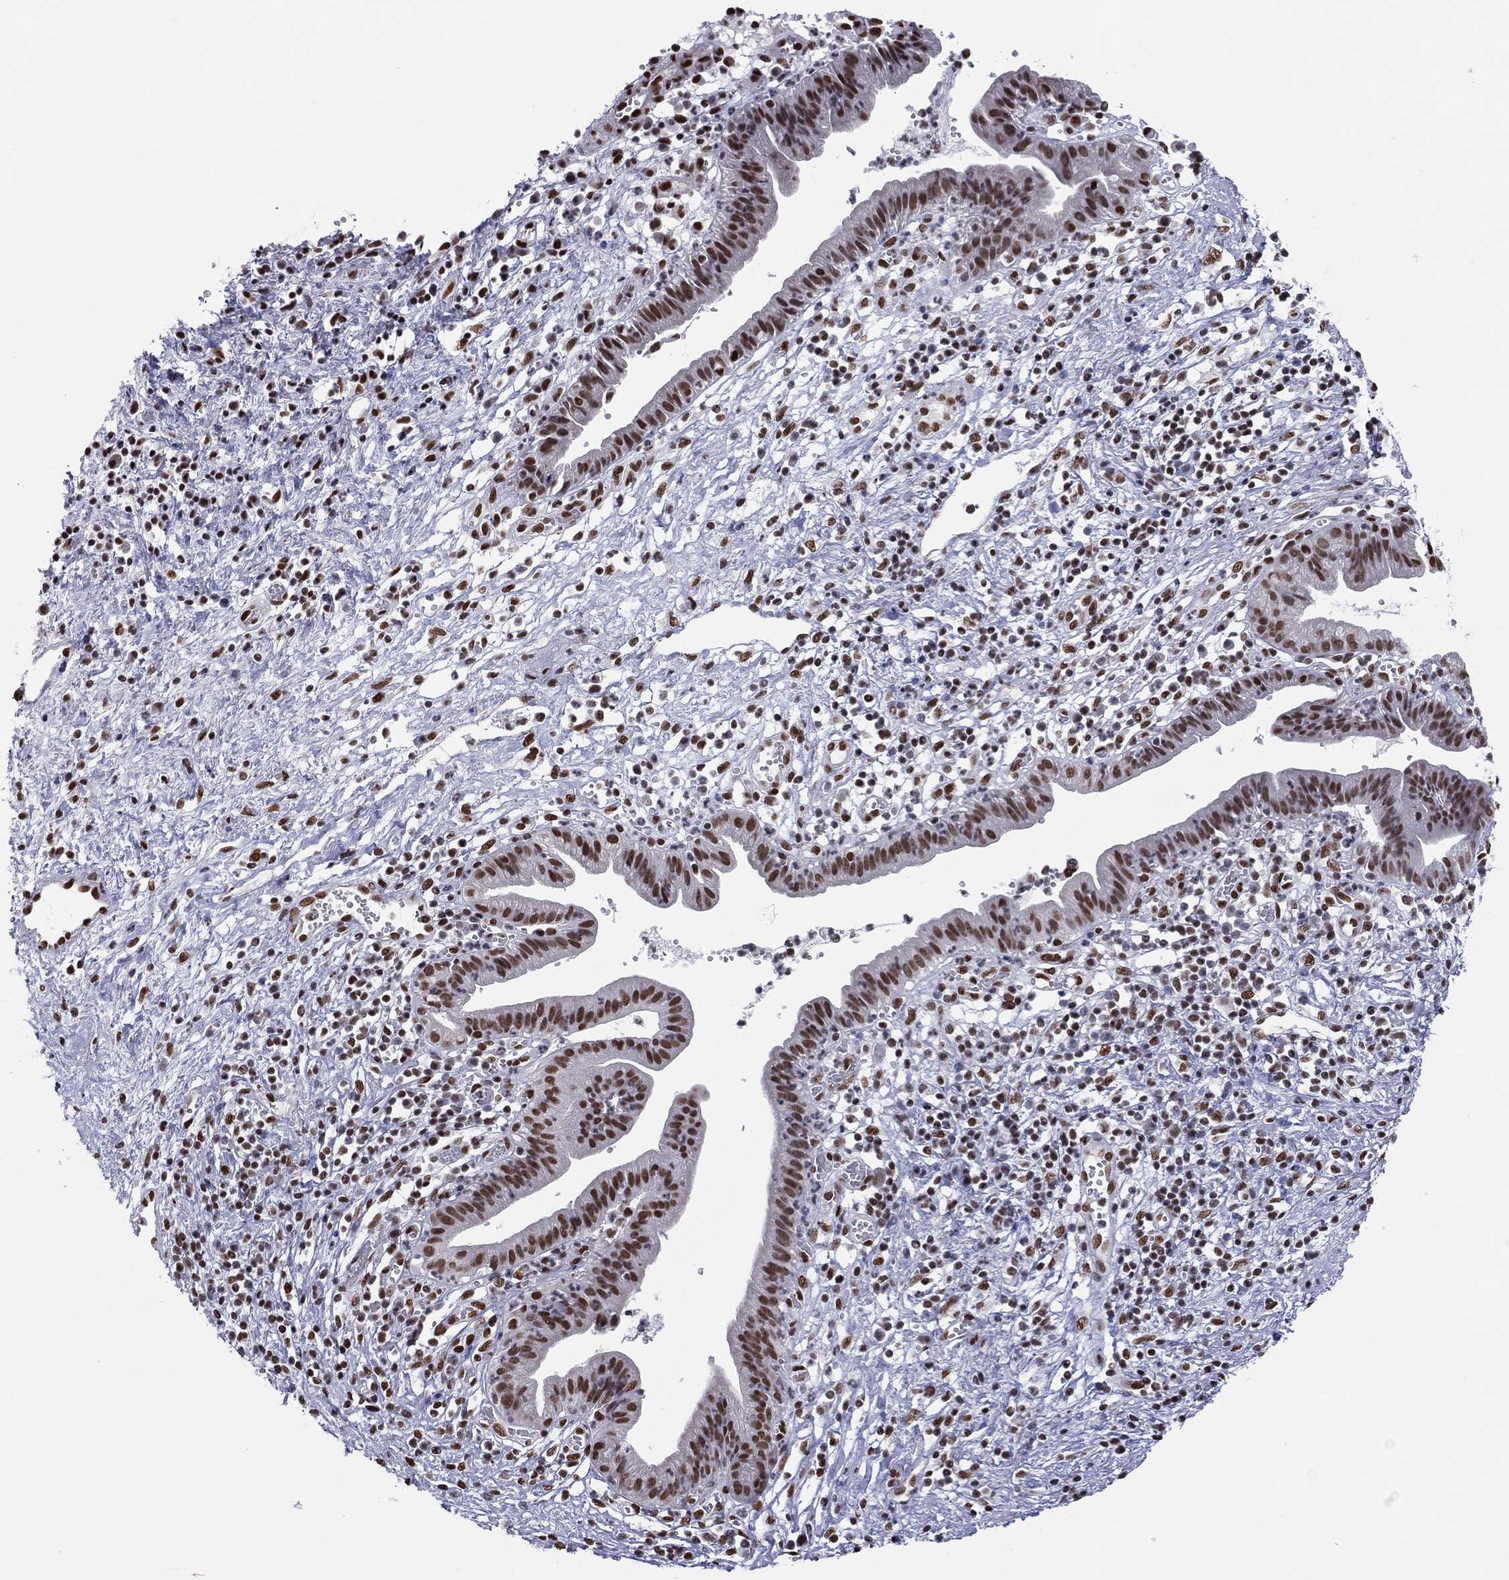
{"staining": {"intensity": "strong", "quantity": ">75%", "location": "nuclear"}, "tissue": "pancreatic cancer", "cell_type": "Tumor cells", "image_type": "cancer", "snomed": [{"axis": "morphology", "description": "Adenocarcinoma, NOS"}, {"axis": "topography", "description": "Pancreas"}], "caption": "Immunohistochemical staining of human adenocarcinoma (pancreatic) displays high levels of strong nuclear staining in about >75% of tumor cells.", "gene": "ZNF7", "patient": {"sex": "female", "age": 73}}